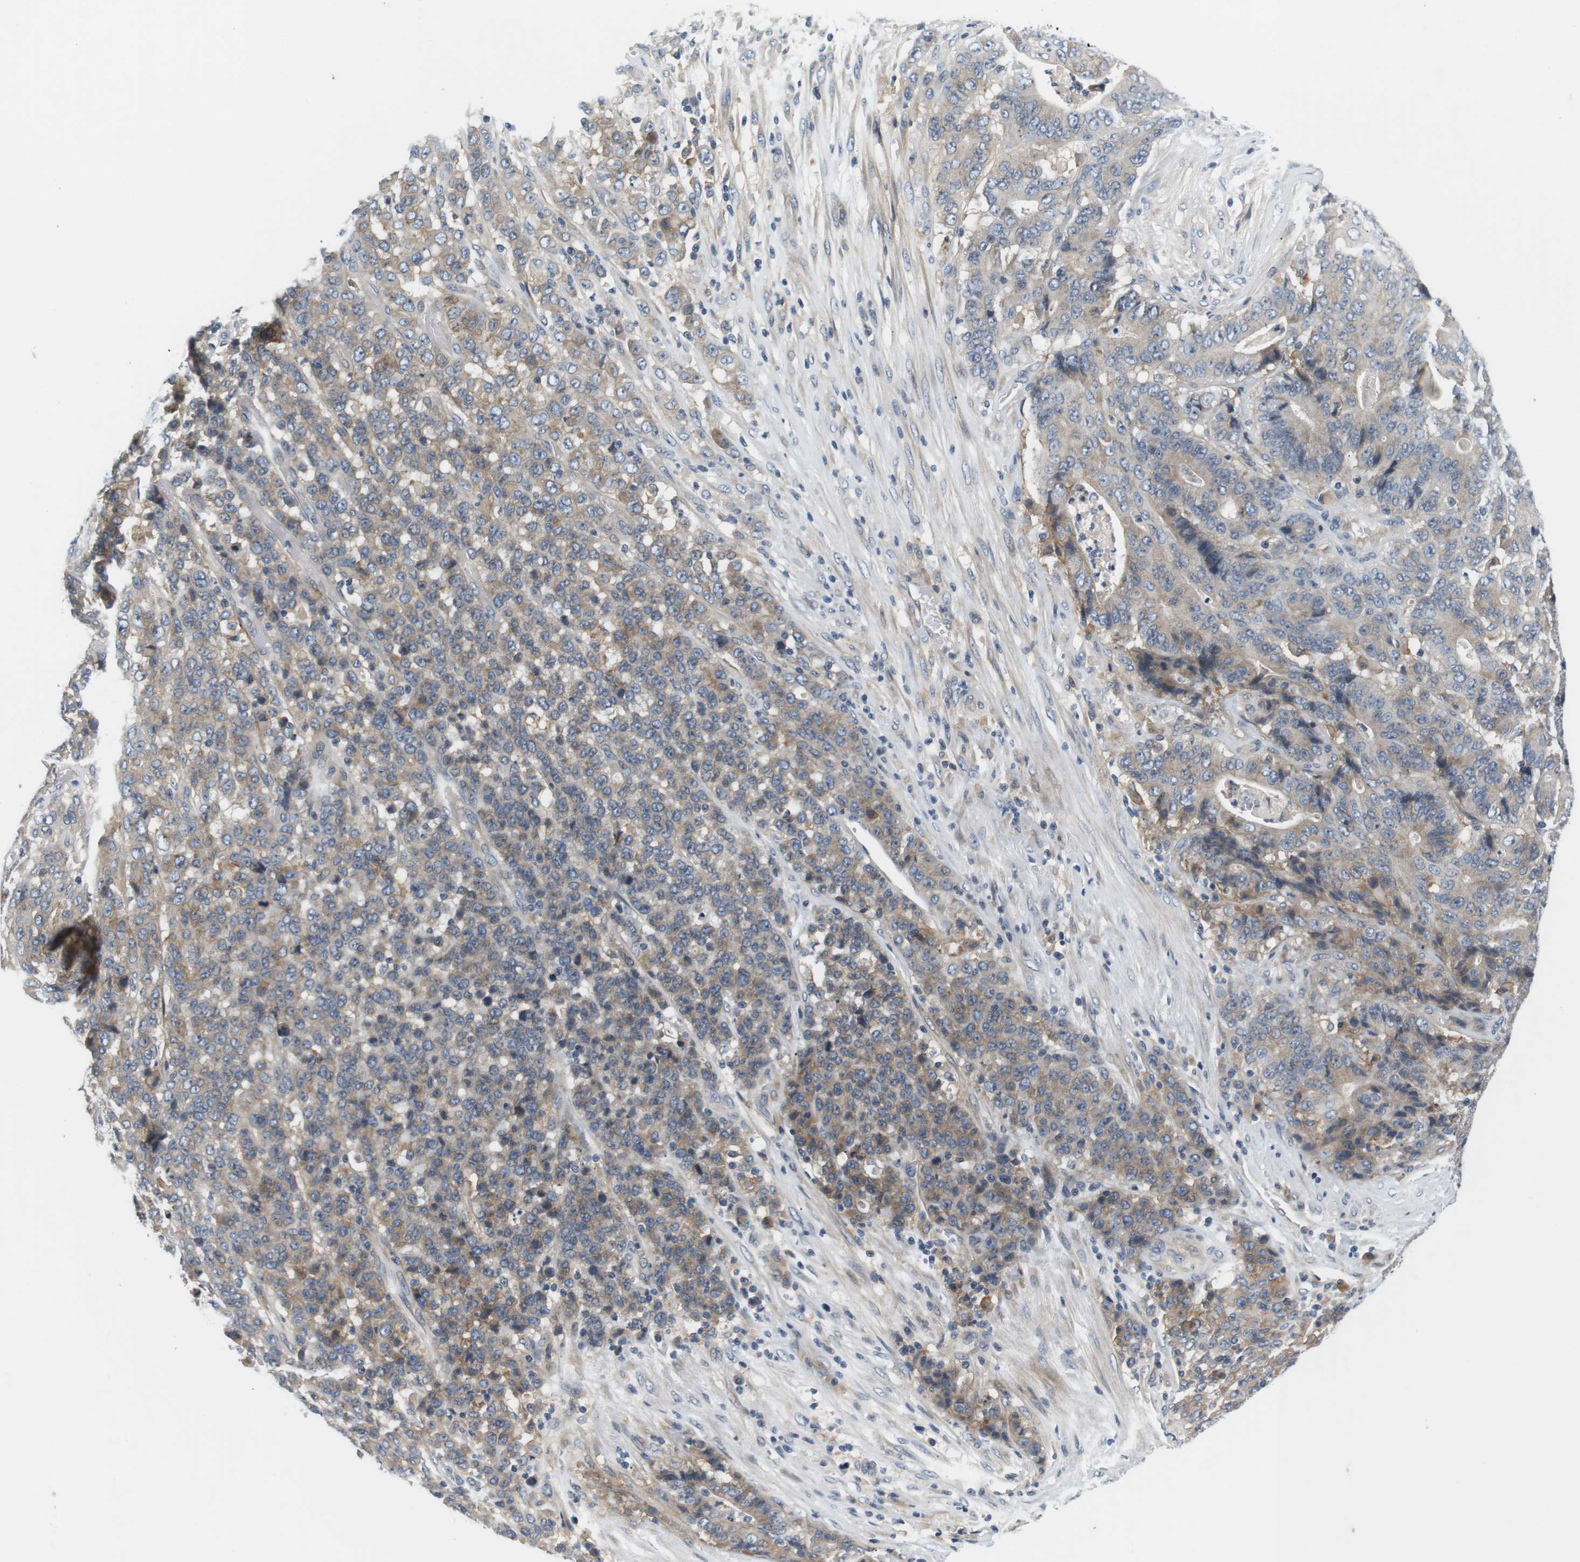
{"staining": {"intensity": "weak", "quantity": "25%-75%", "location": "cytoplasmic/membranous"}, "tissue": "stomach cancer", "cell_type": "Tumor cells", "image_type": "cancer", "snomed": [{"axis": "morphology", "description": "Adenocarcinoma, NOS"}, {"axis": "topography", "description": "Stomach"}], "caption": "Approximately 25%-75% of tumor cells in human stomach cancer demonstrate weak cytoplasmic/membranous protein positivity as visualized by brown immunohistochemical staining.", "gene": "SLC30A1", "patient": {"sex": "female", "age": 73}}